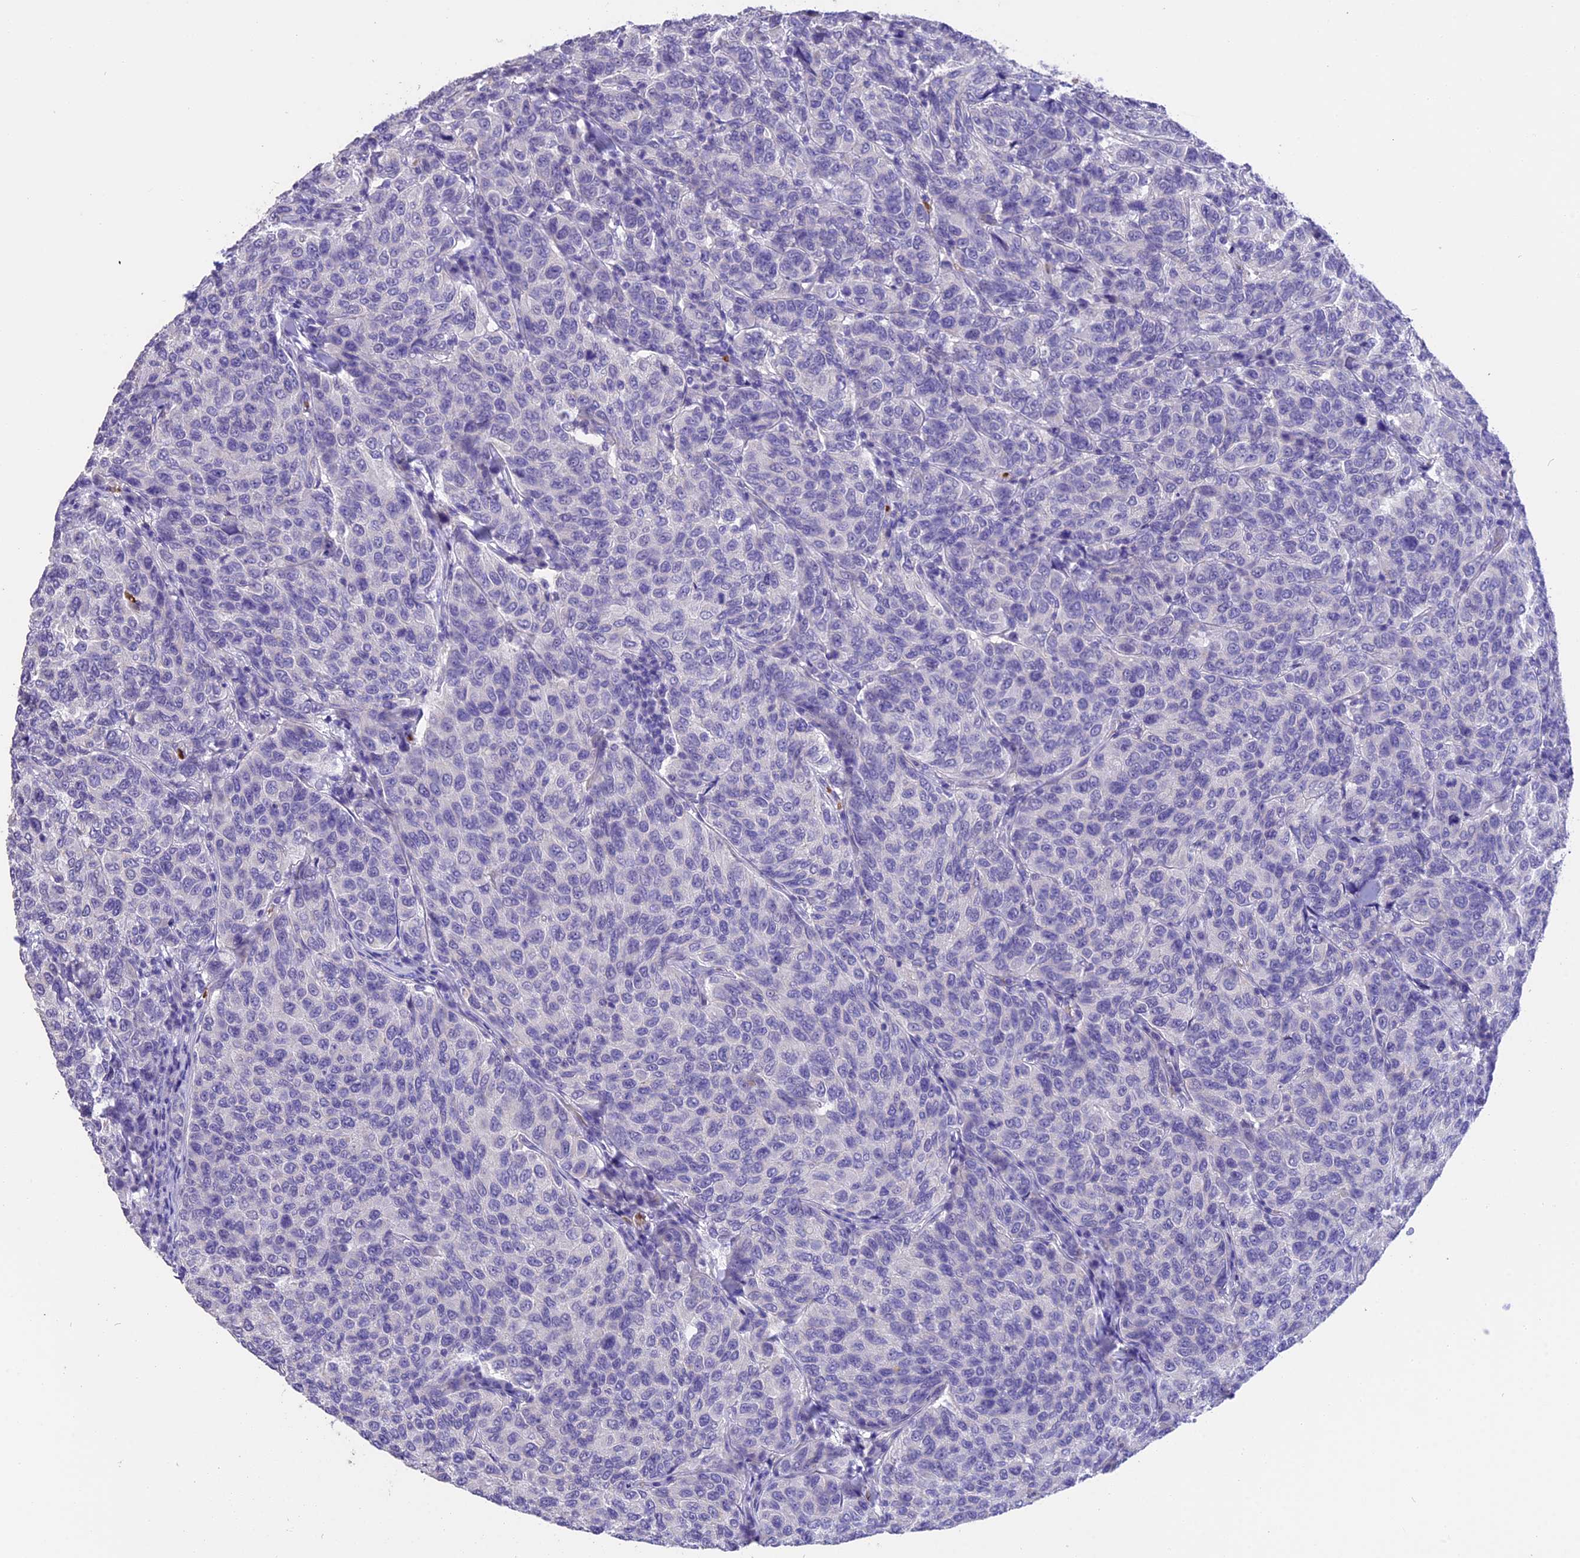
{"staining": {"intensity": "negative", "quantity": "none", "location": "none"}, "tissue": "breast cancer", "cell_type": "Tumor cells", "image_type": "cancer", "snomed": [{"axis": "morphology", "description": "Duct carcinoma"}, {"axis": "topography", "description": "Breast"}], "caption": "This is an immunohistochemistry (IHC) image of breast cancer (infiltrating ductal carcinoma). There is no positivity in tumor cells.", "gene": "TNNC2", "patient": {"sex": "female", "age": 55}}